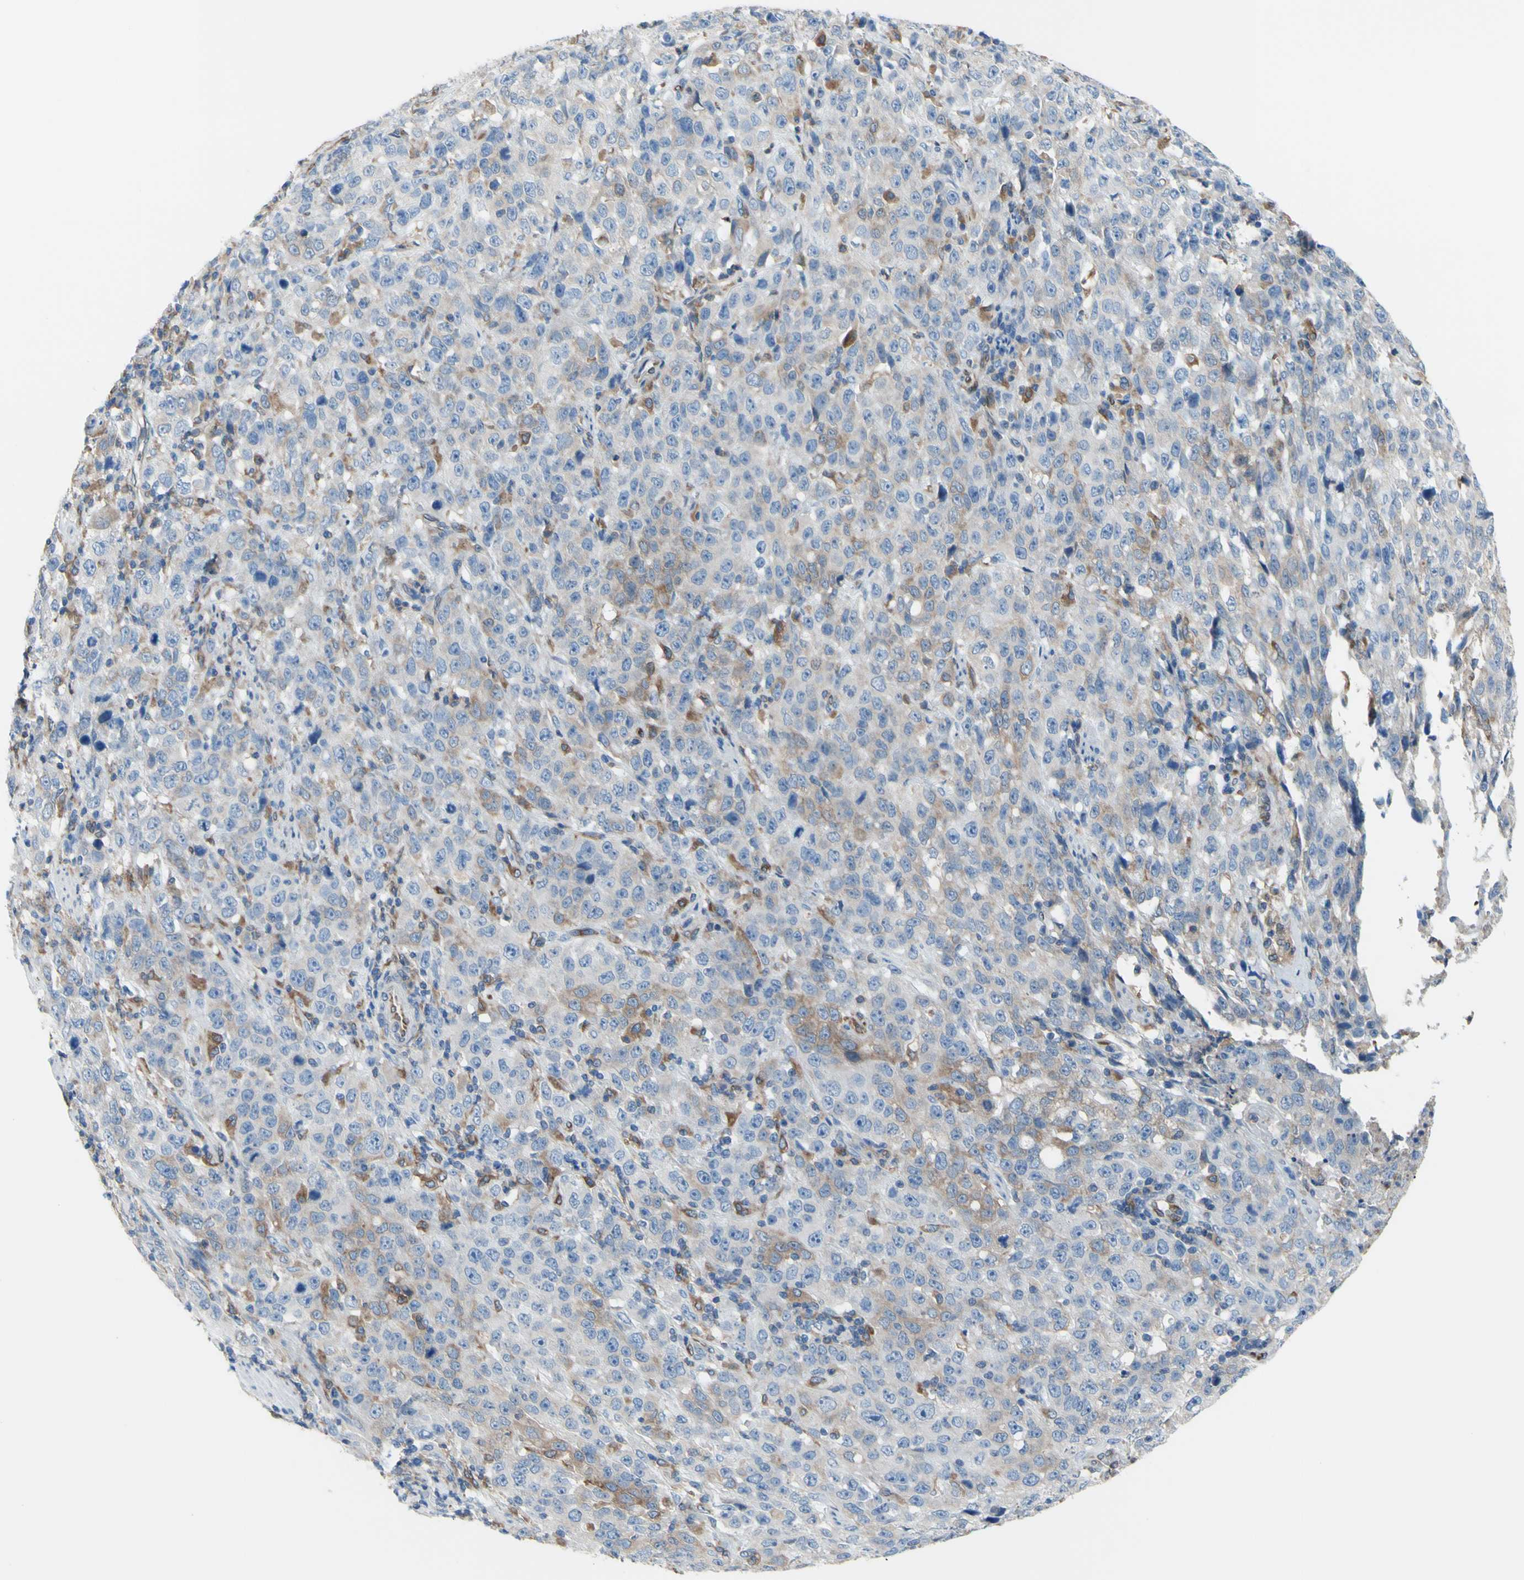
{"staining": {"intensity": "moderate", "quantity": "<25%", "location": "cytoplasmic/membranous"}, "tissue": "stomach cancer", "cell_type": "Tumor cells", "image_type": "cancer", "snomed": [{"axis": "morphology", "description": "Normal tissue, NOS"}, {"axis": "morphology", "description": "Adenocarcinoma, NOS"}, {"axis": "topography", "description": "Stomach"}], "caption": "This micrograph exhibits IHC staining of stomach cancer (adenocarcinoma), with low moderate cytoplasmic/membranous positivity in about <25% of tumor cells.", "gene": "MGST2", "patient": {"sex": "male", "age": 48}}